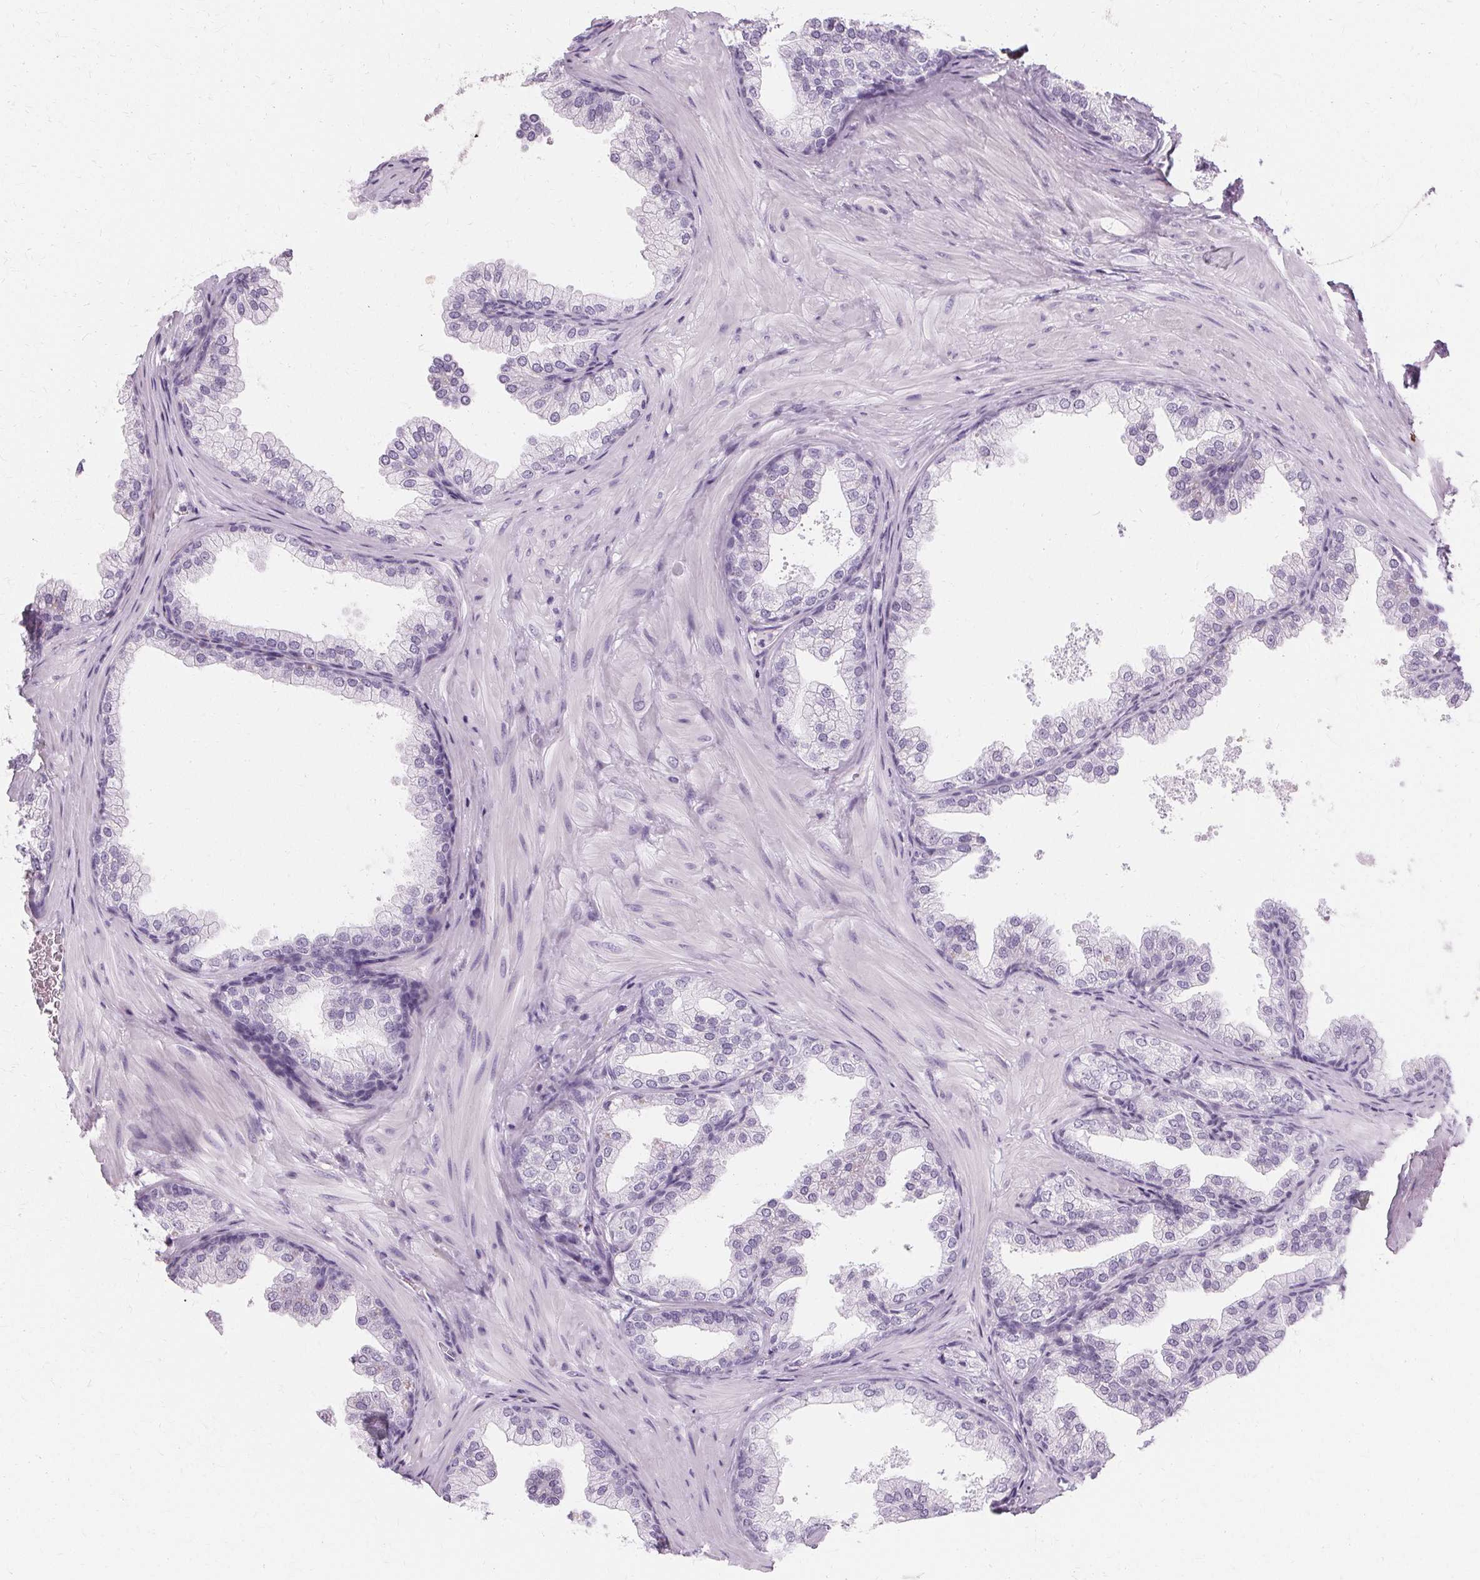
{"staining": {"intensity": "negative", "quantity": "none", "location": "none"}, "tissue": "prostate", "cell_type": "Glandular cells", "image_type": "normal", "snomed": [{"axis": "morphology", "description": "Normal tissue, NOS"}, {"axis": "topography", "description": "Prostate"}], "caption": "High magnification brightfield microscopy of benign prostate stained with DAB (3,3'-diaminobenzidine) (brown) and counterstained with hematoxylin (blue): glandular cells show no significant positivity.", "gene": "KRT6A", "patient": {"sex": "male", "age": 37}}